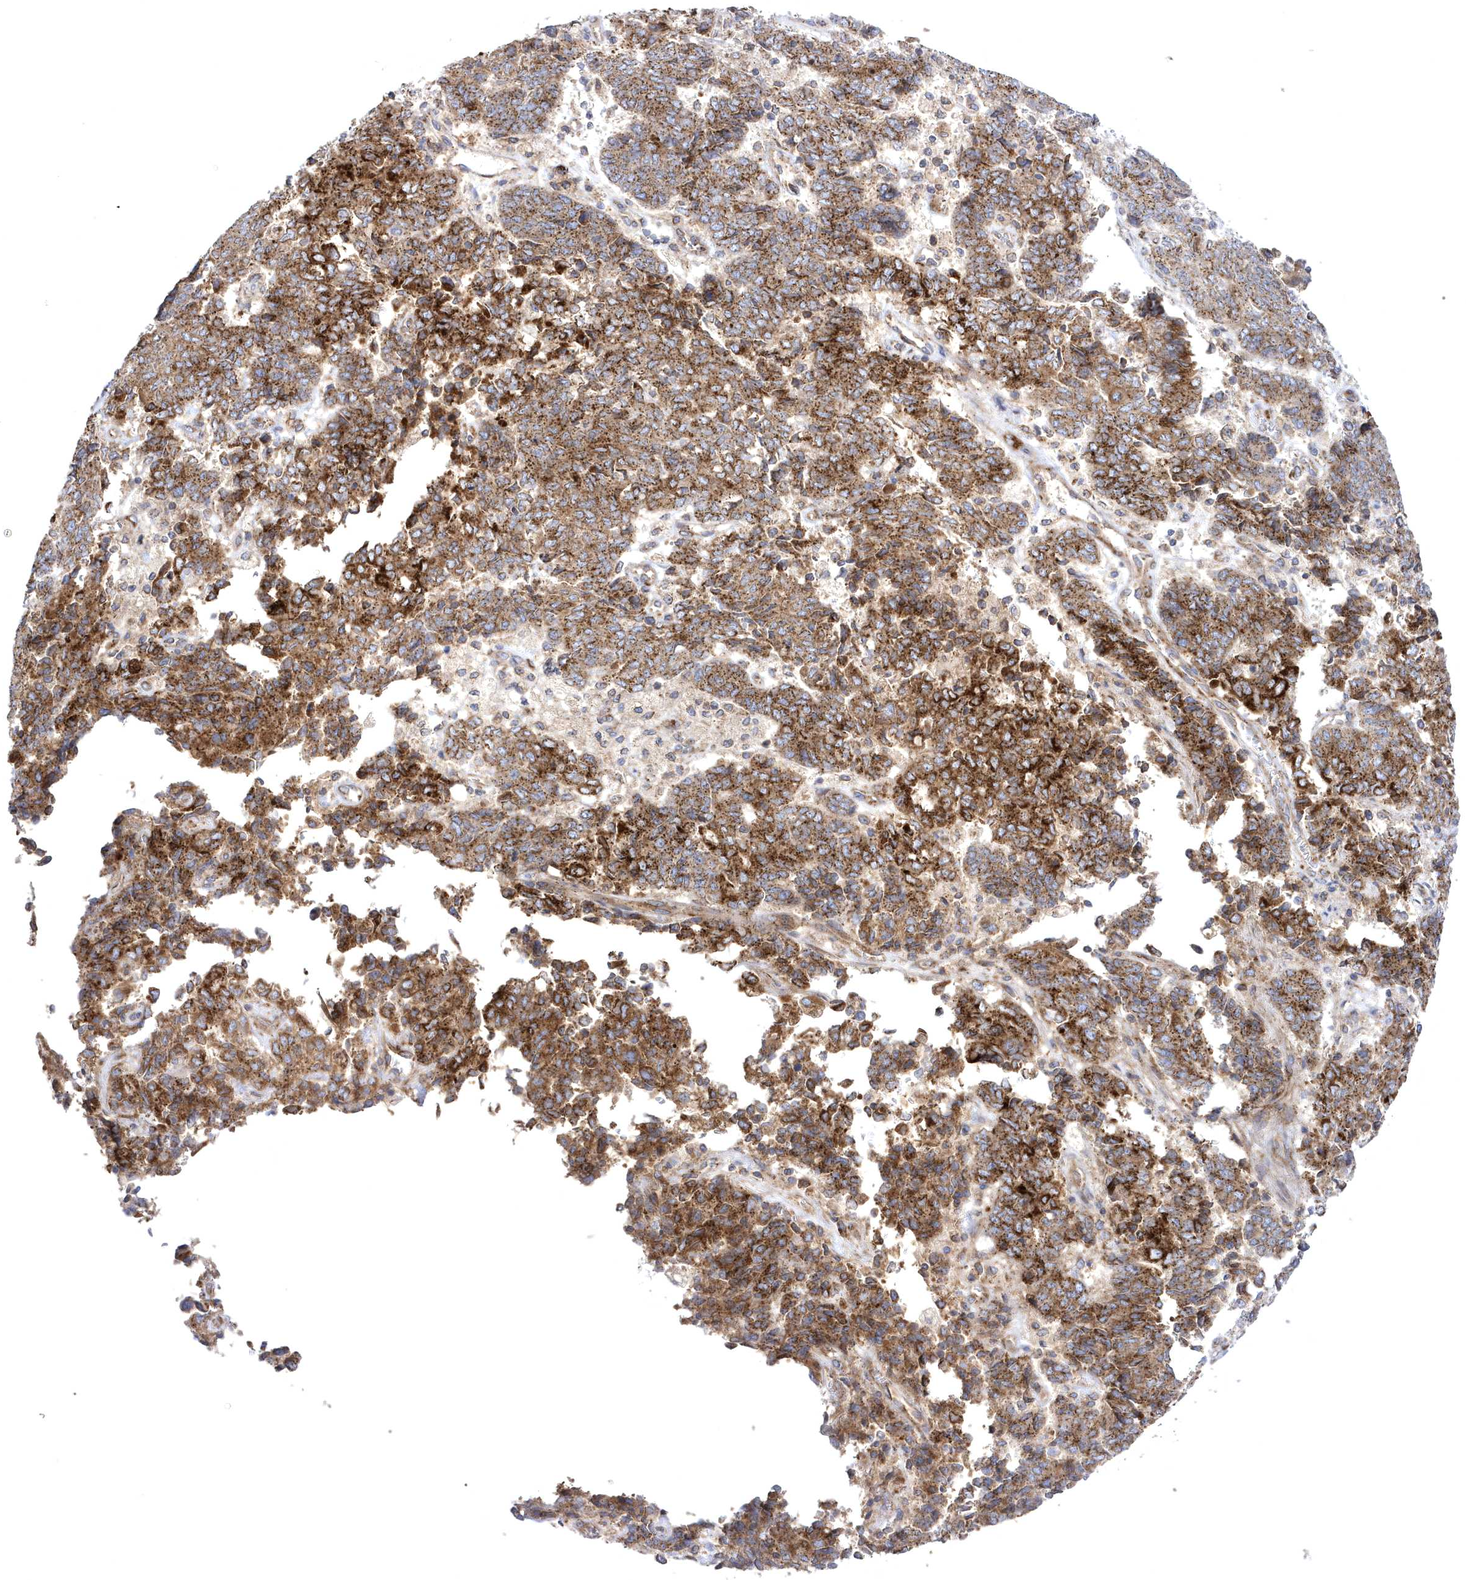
{"staining": {"intensity": "moderate", "quantity": ">75%", "location": "cytoplasmic/membranous"}, "tissue": "endometrial cancer", "cell_type": "Tumor cells", "image_type": "cancer", "snomed": [{"axis": "morphology", "description": "Adenocarcinoma, NOS"}, {"axis": "topography", "description": "Endometrium"}], "caption": "An image of human endometrial adenocarcinoma stained for a protein exhibits moderate cytoplasmic/membranous brown staining in tumor cells.", "gene": "COPB2", "patient": {"sex": "female", "age": 80}}